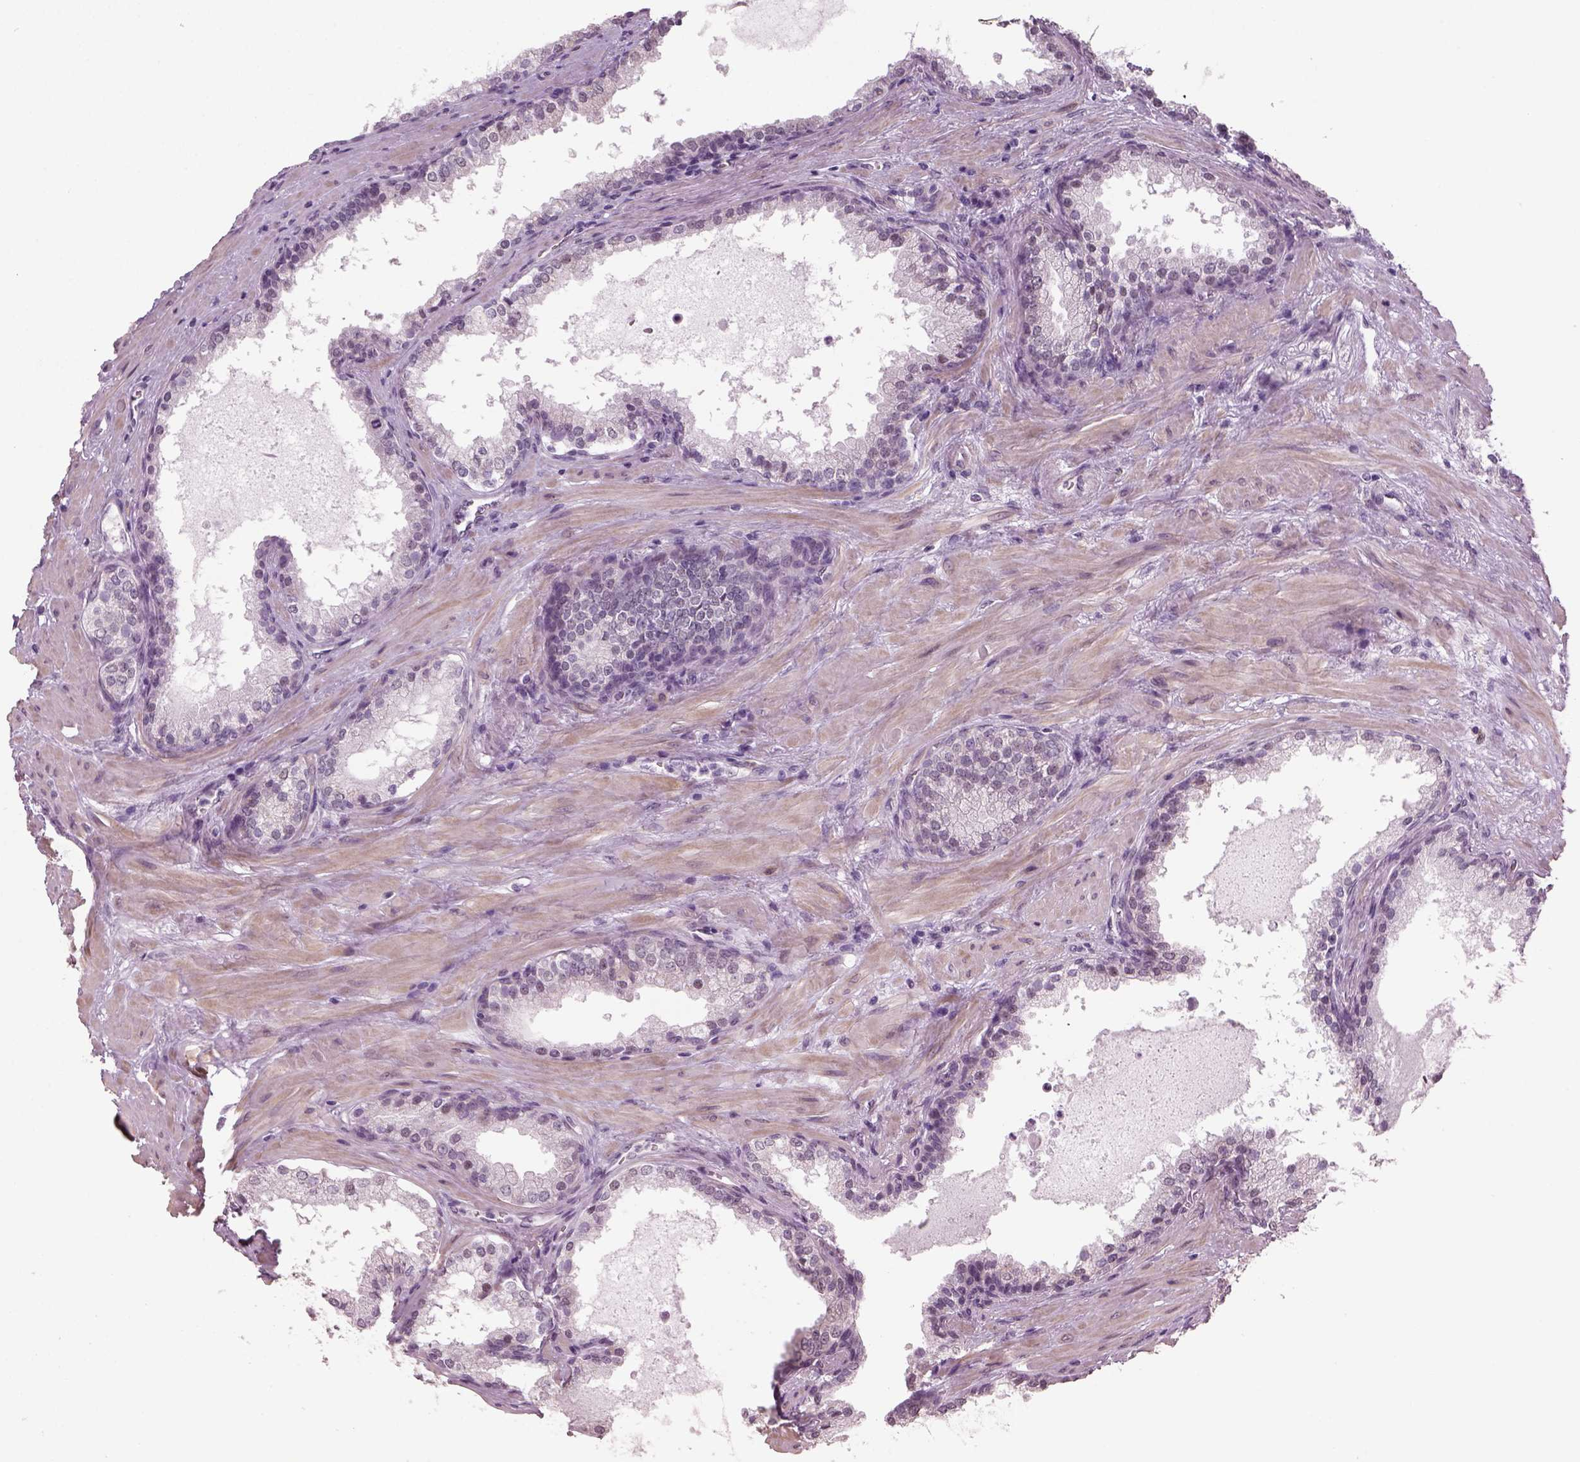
{"staining": {"intensity": "negative", "quantity": "none", "location": "none"}, "tissue": "prostate cancer", "cell_type": "Tumor cells", "image_type": "cancer", "snomed": [{"axis": "morphology", "description": "Adenocarcinoma, Low grade"}, {"axis": "topography", "description": "Prostate"}], "caption": "High power microscopy micrograph of an IHC micrograph of prostate adenocarcinoma (low-grade), revealing no significant positivity in tumor cells. (DAB (3,3'-diaminobenzidine) immunohistochemistry (IHC) with hematoxylin counter stain).", "gene": "NAT8", "patient": {"sex": "male", "age": 56}}